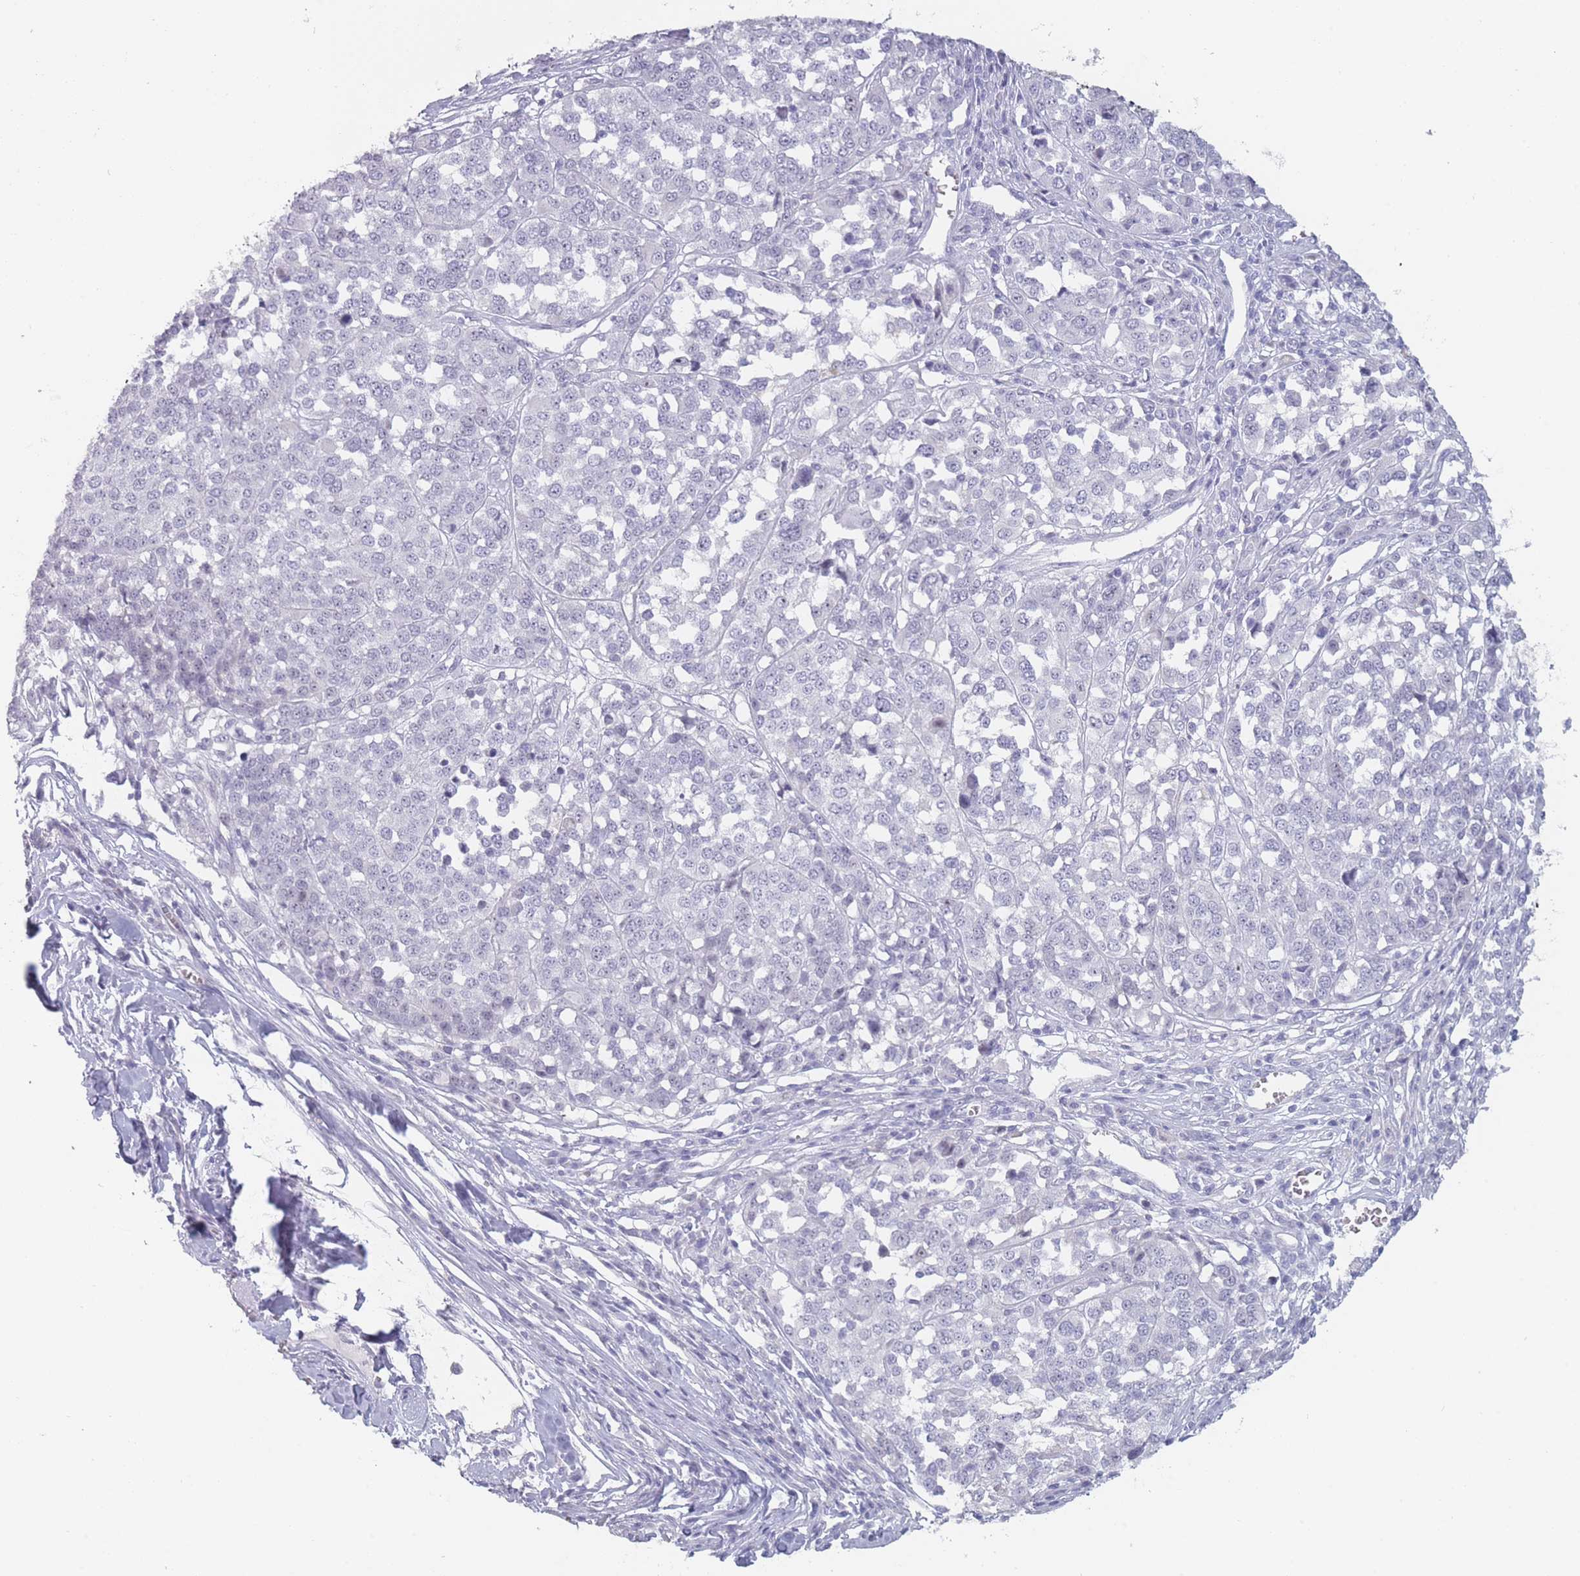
{"staining": {"intensity": "negative", "quantity": "none", "location": "none"}, "tissue": "melanoma", "cell_type": "Tumor cells", "image_type": "cancer", "snomed": [{"axis": "morphology", "description": "Malignant melanoma, Metastatic site"}, {"axis": "topography", "description": "Lymph node"}], "caption": "Malignant melanoma (metastatic site) was stained to show a protein in brown. There is no significant staining in tumor cells.", "gene": "ROS1", "patient": {"sex": "male", "age": 44}}